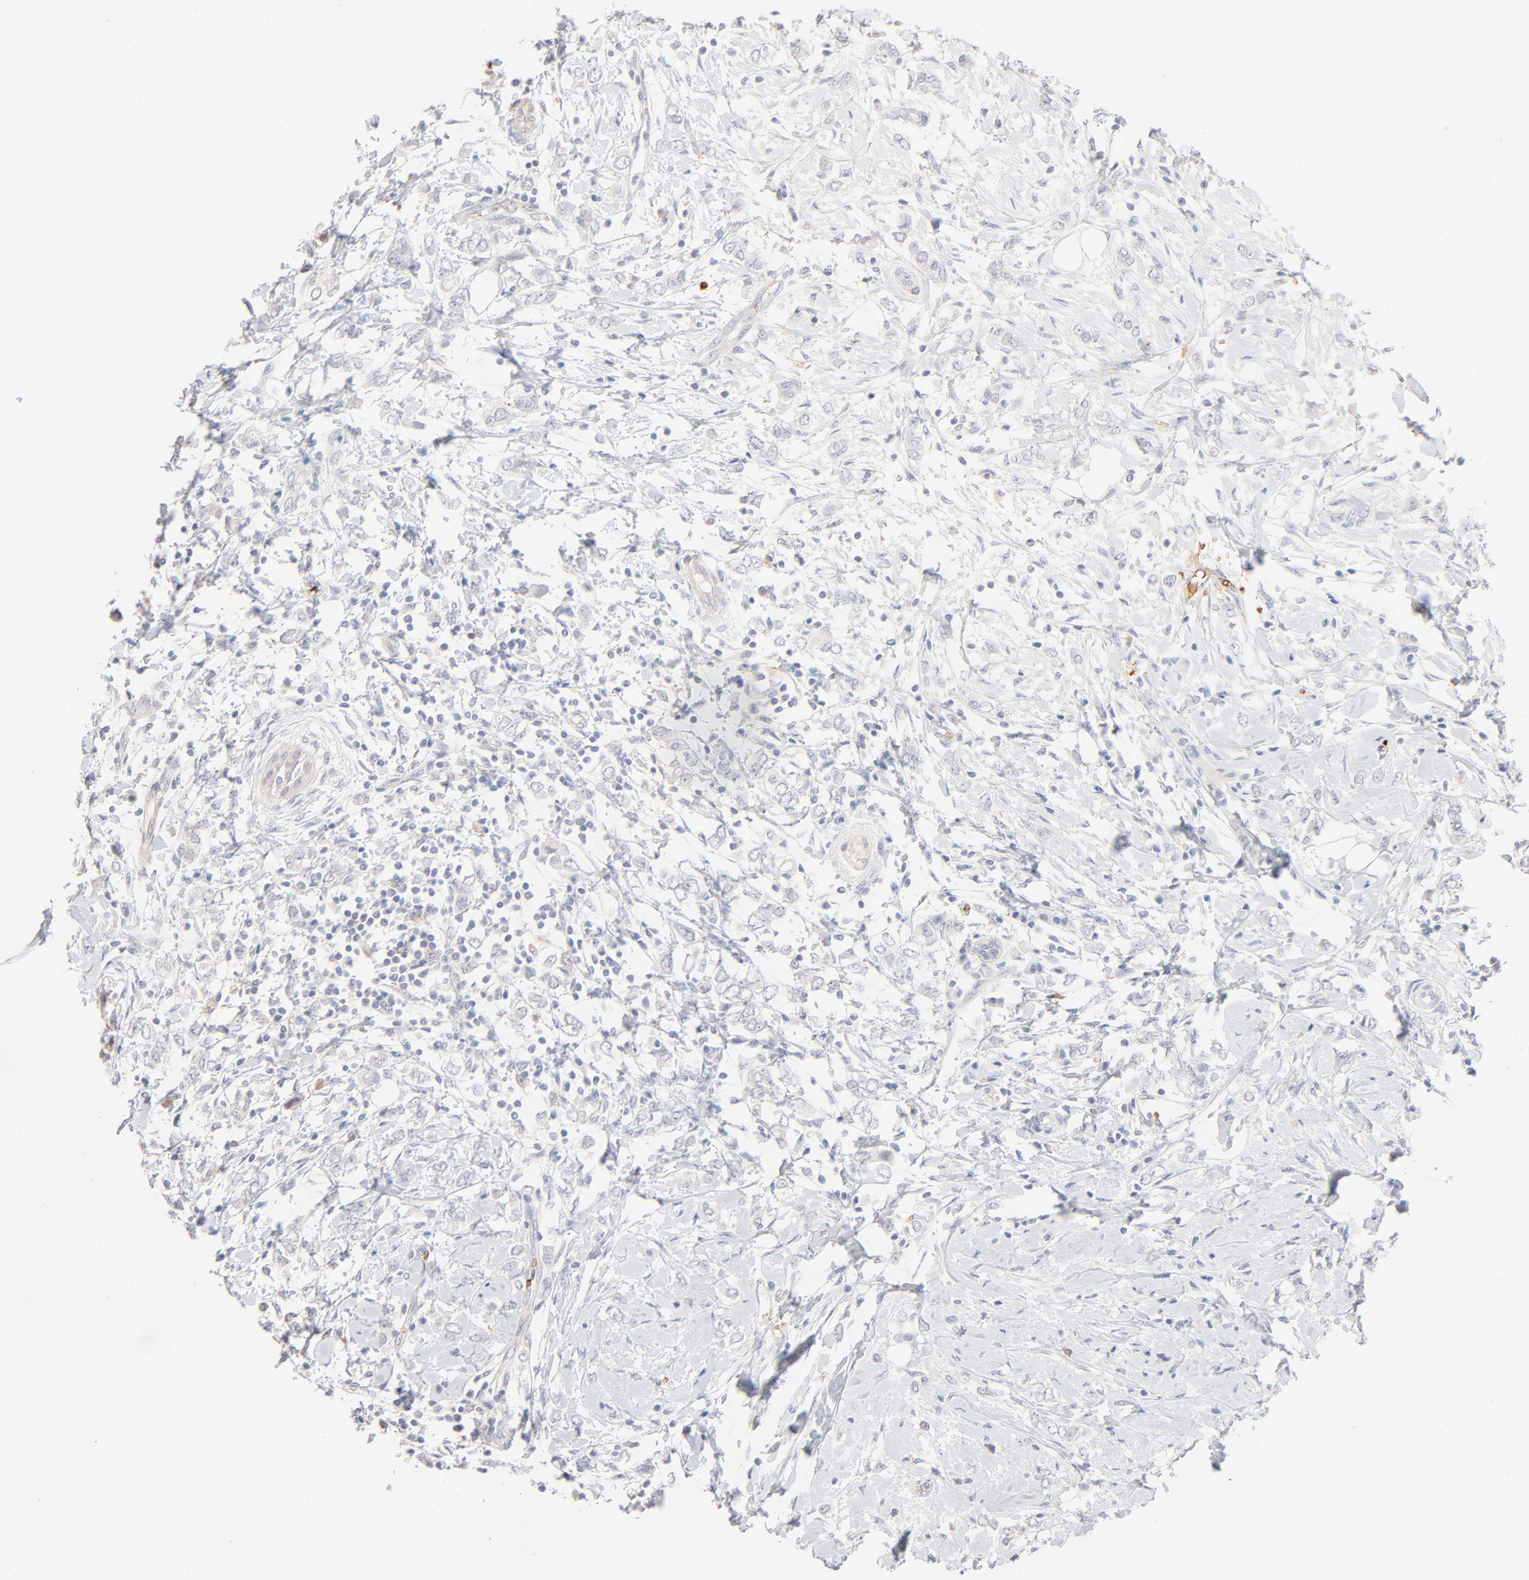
{"staining": {"intensity": "negative", "quantity": "none", "location": "none"}, "tissue": "breast cancer", "cell_type": "Tumor cells", "image_type": "cancer", "snomed": [{"axis": "morphology", "description": "Normal tissue, NOS"}, {"axis": "morphology", "description": "Lobular carcinoma"}, {"axis": "topography", "description": "Breast"}], "caption": "Human lobular carcinoma (breast) stained for a protein using immunohistochemistry demonstrates no expression in tumor cells.", "gene": "SPTB", "patient": {"sex": "female", "age": 47}}